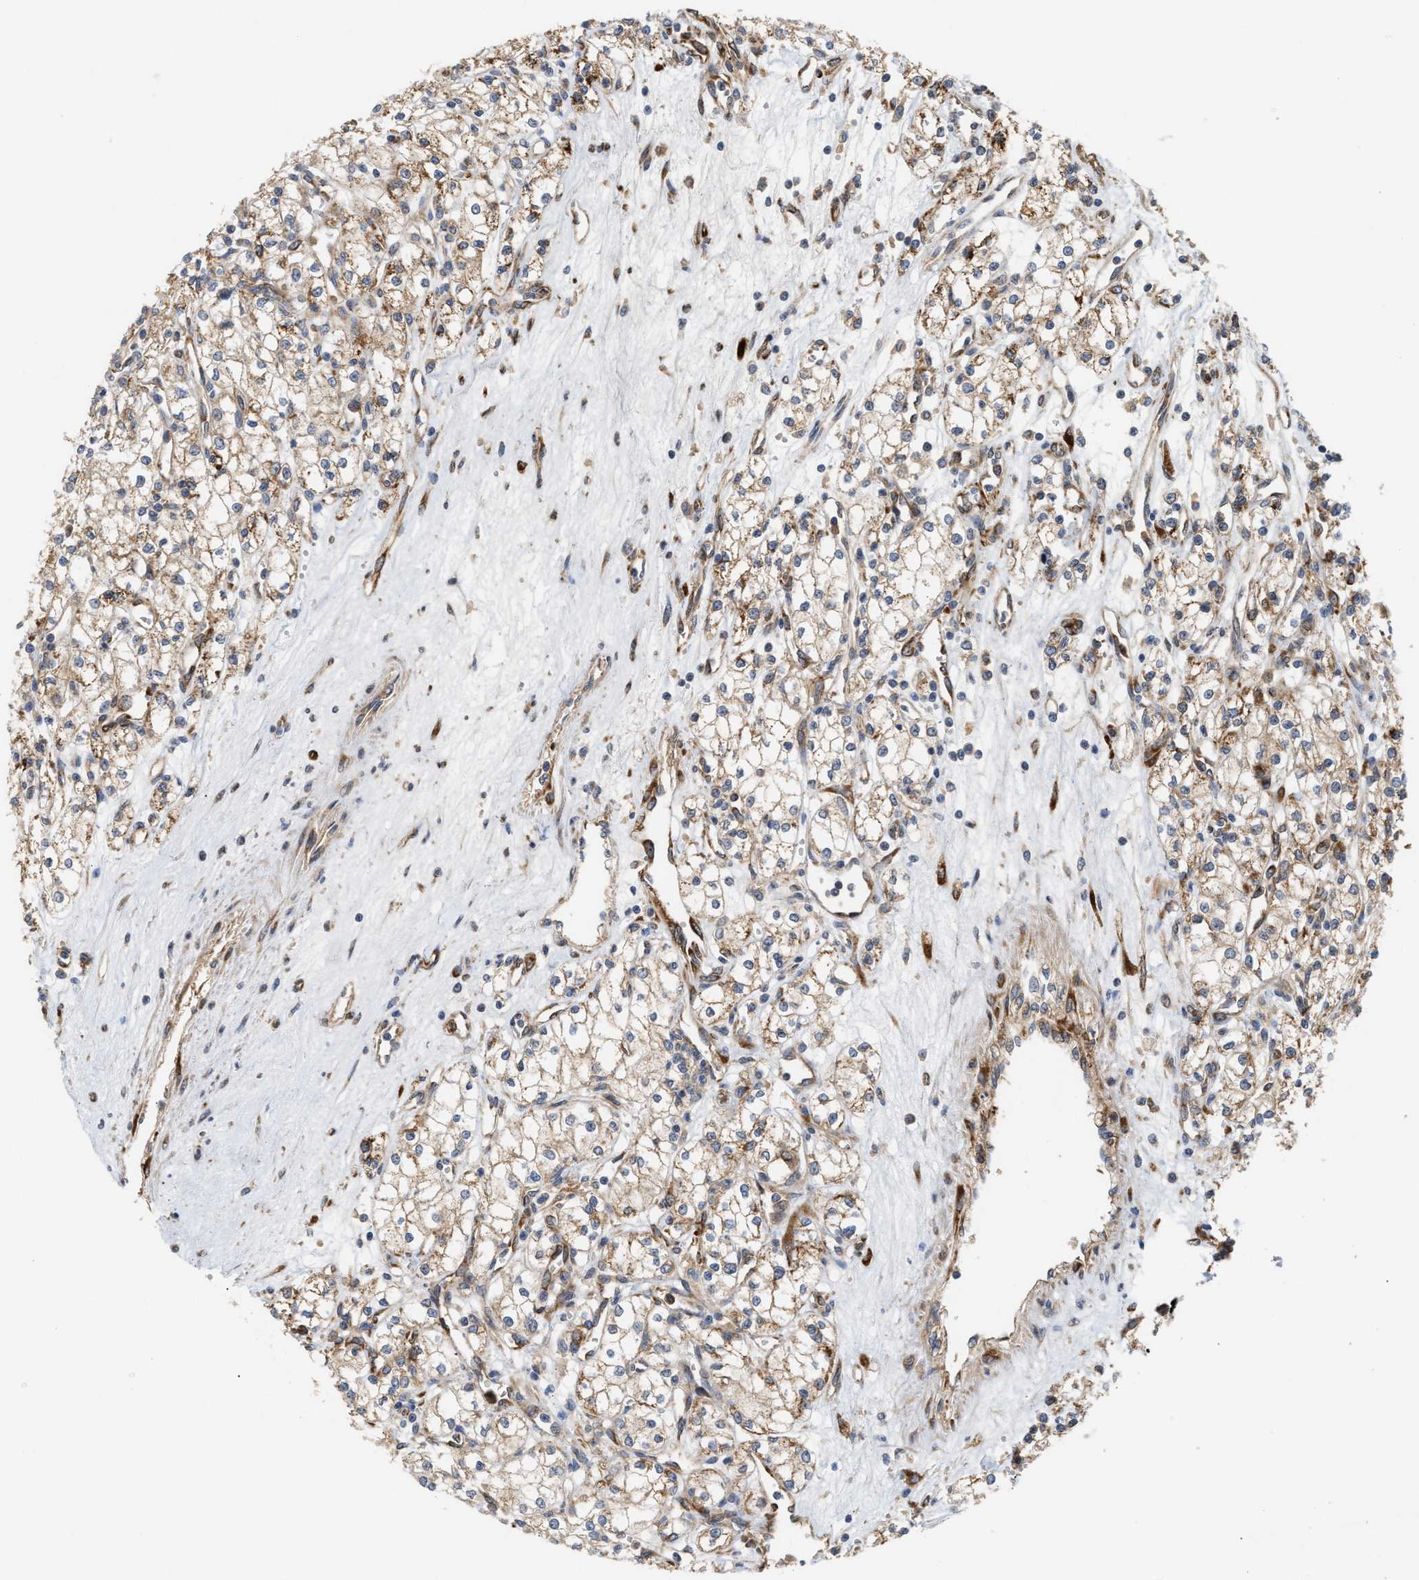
{"staining": {"intensity": "weak", "quantity": ">75%", "location": "cytoplasmic/membranous"}, "tissue": "renal cancer", "cell_type": "Tumor cells", "image_type": "cancer", "snomed": [{"axis": "morphology", "description": "Adenocarcinoma, NOS"}, {"axis": "topography", "description": "Kidney"}], "caption": "Immunohistochemical staining of renal cancer exhibits low levels of weak cytoplasmic/membranous positivity in about >75% of tumor cells.", "gene": "PLCD1", "patient": {"sex": "male", "age": 59}}